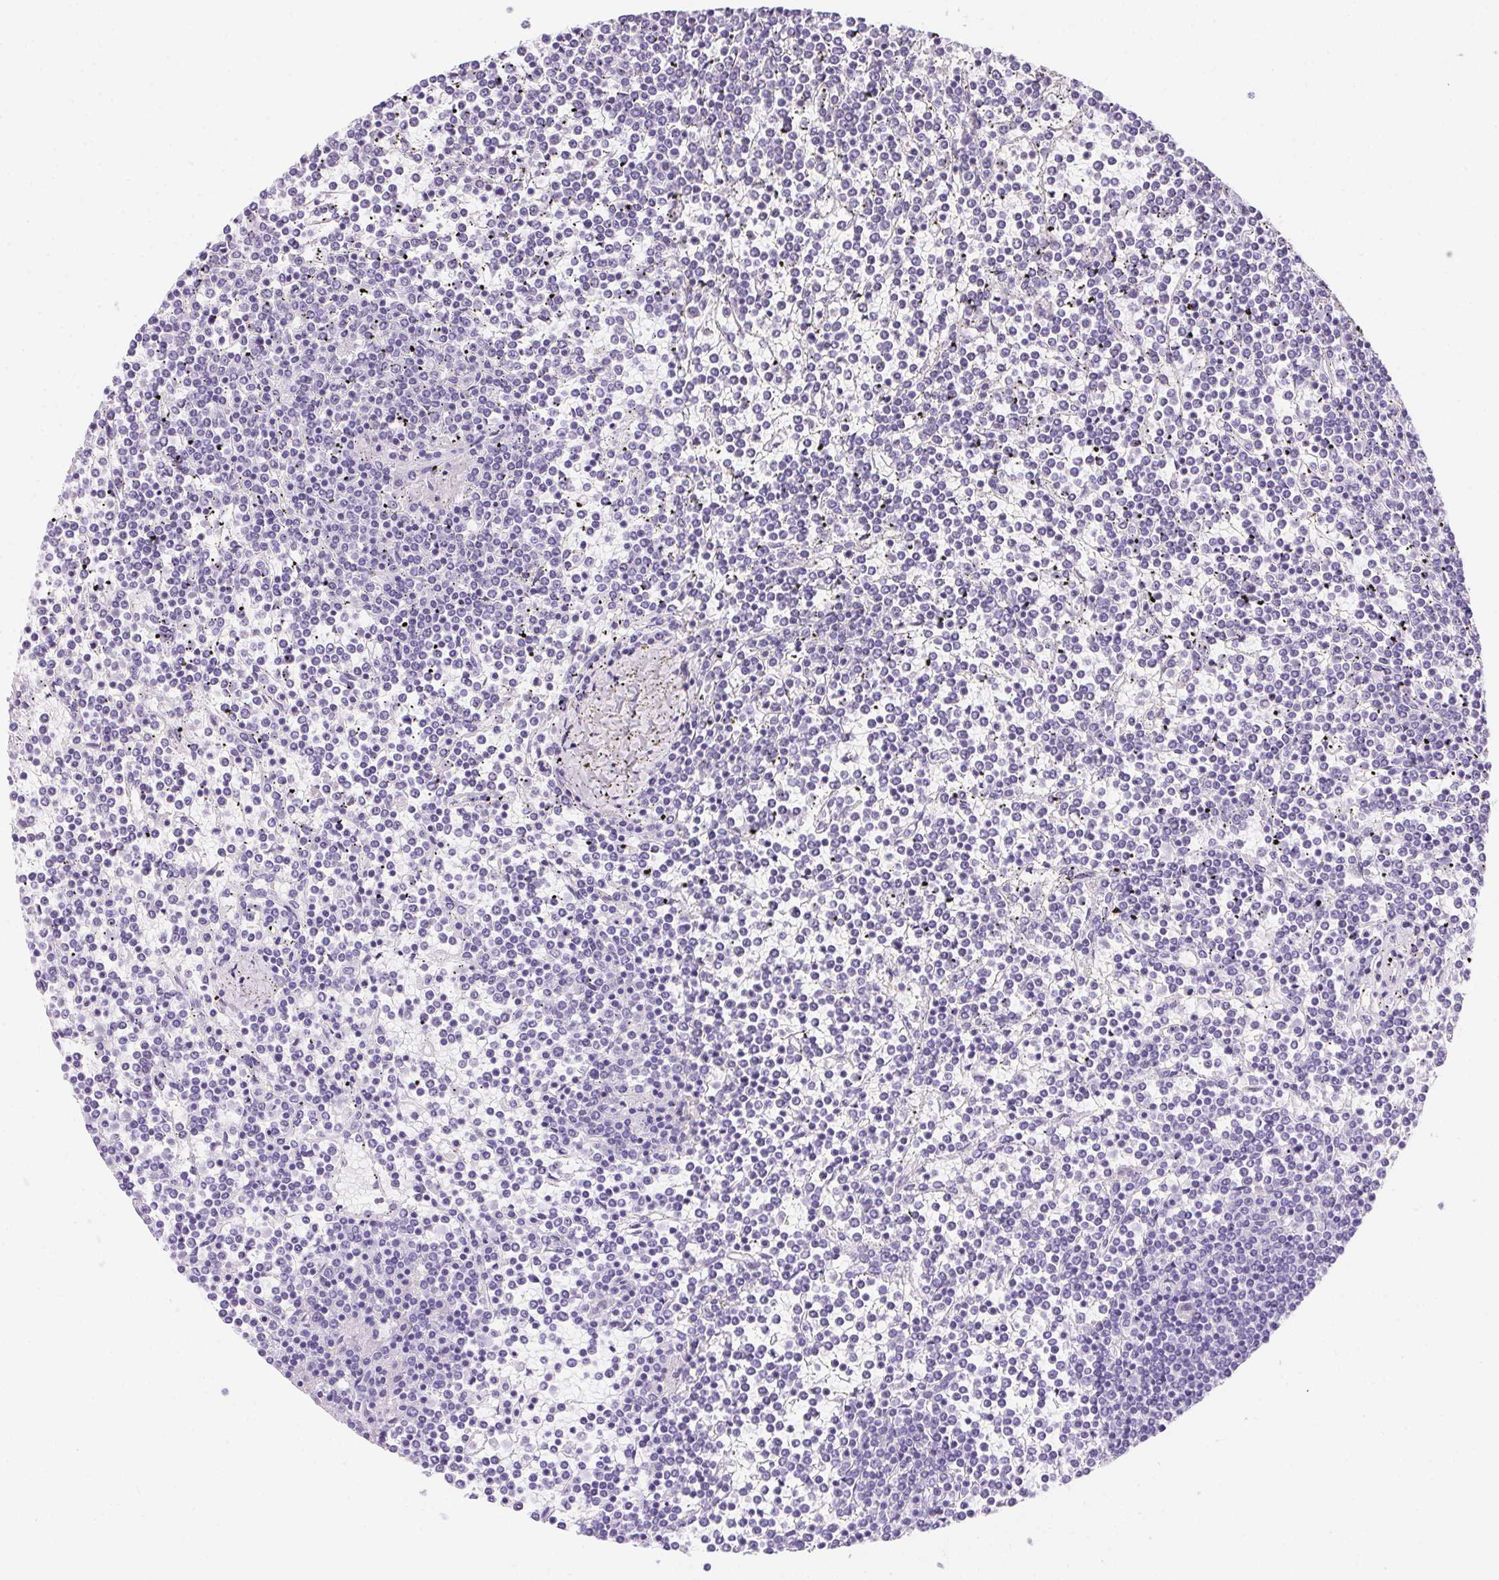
{"staining": {"intensity": "negative", "quantity": "none", "location": "none"}, "tissue": "lymphoma", "cell_type": "Tumor cells", "image_type": "cancer", "snomed": [{"axis": "morphology", "description": "Malignant lymphoma, non-Hodgkin's type, Low grade"}, {"axis": "topography", "description": "Spleen"}], "caption": "Immunohistochemical staining of human lymphoma shows no significant staining in tumor cells.", "gene": "PRKAA1", "patient": {"sex": "female", "age": 19}}